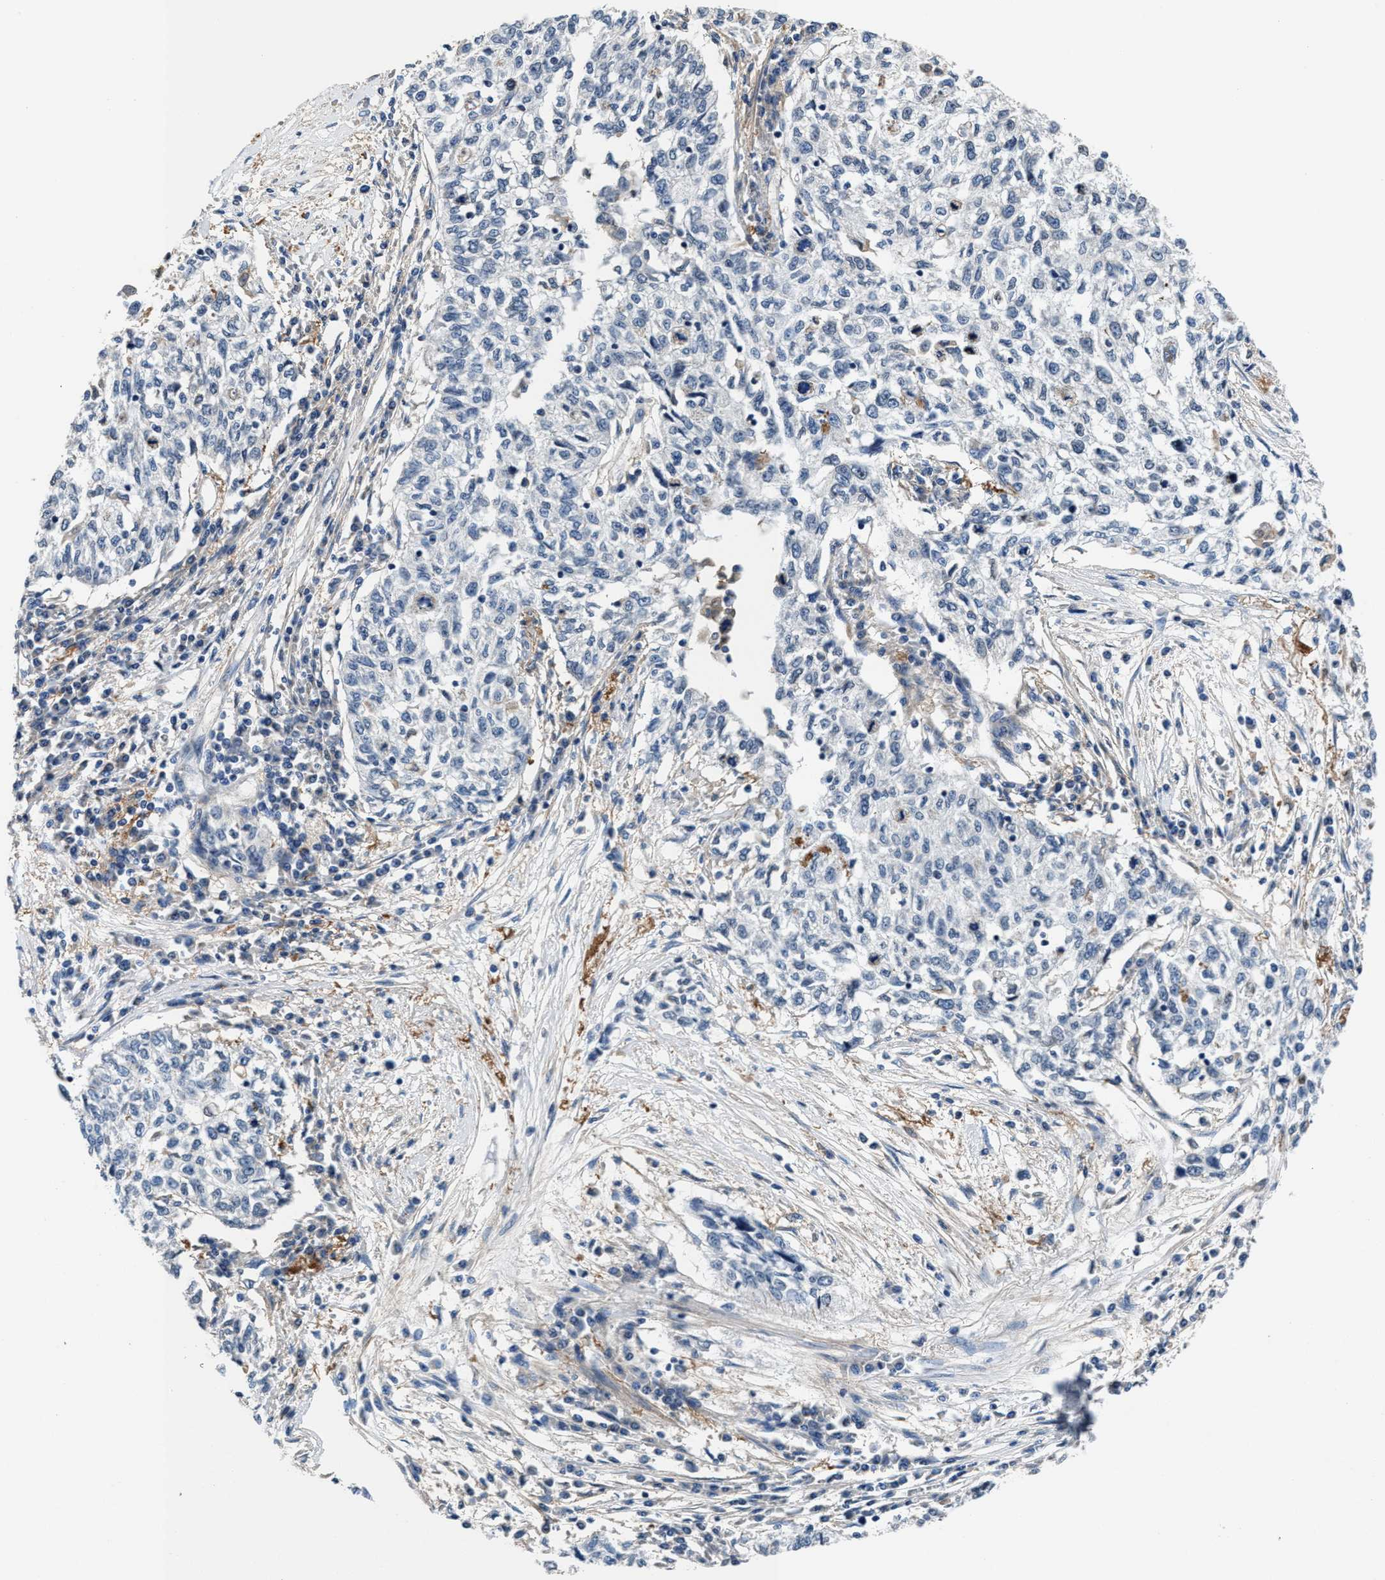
{"staining": {"intensity": "negative", "quantity": "none", "location": "none"}, "tissue": "cervical cancer", "cell_type": "Tumor cells", "image_type": "cancer", "snomed": [{"axis": "morphology", "description": "Squamous cell carcinoma, NOS"}, {"axis": "topography", "description": "Cervix"}], "caption": "High power microscopy photomicrograph of an immunohistochemistry (IHC) micrograph of cervical cancer, revealing no significant staining in tumor cells.", "gene": "MYH3", "patient": {"sex": "female", "age": 57}}